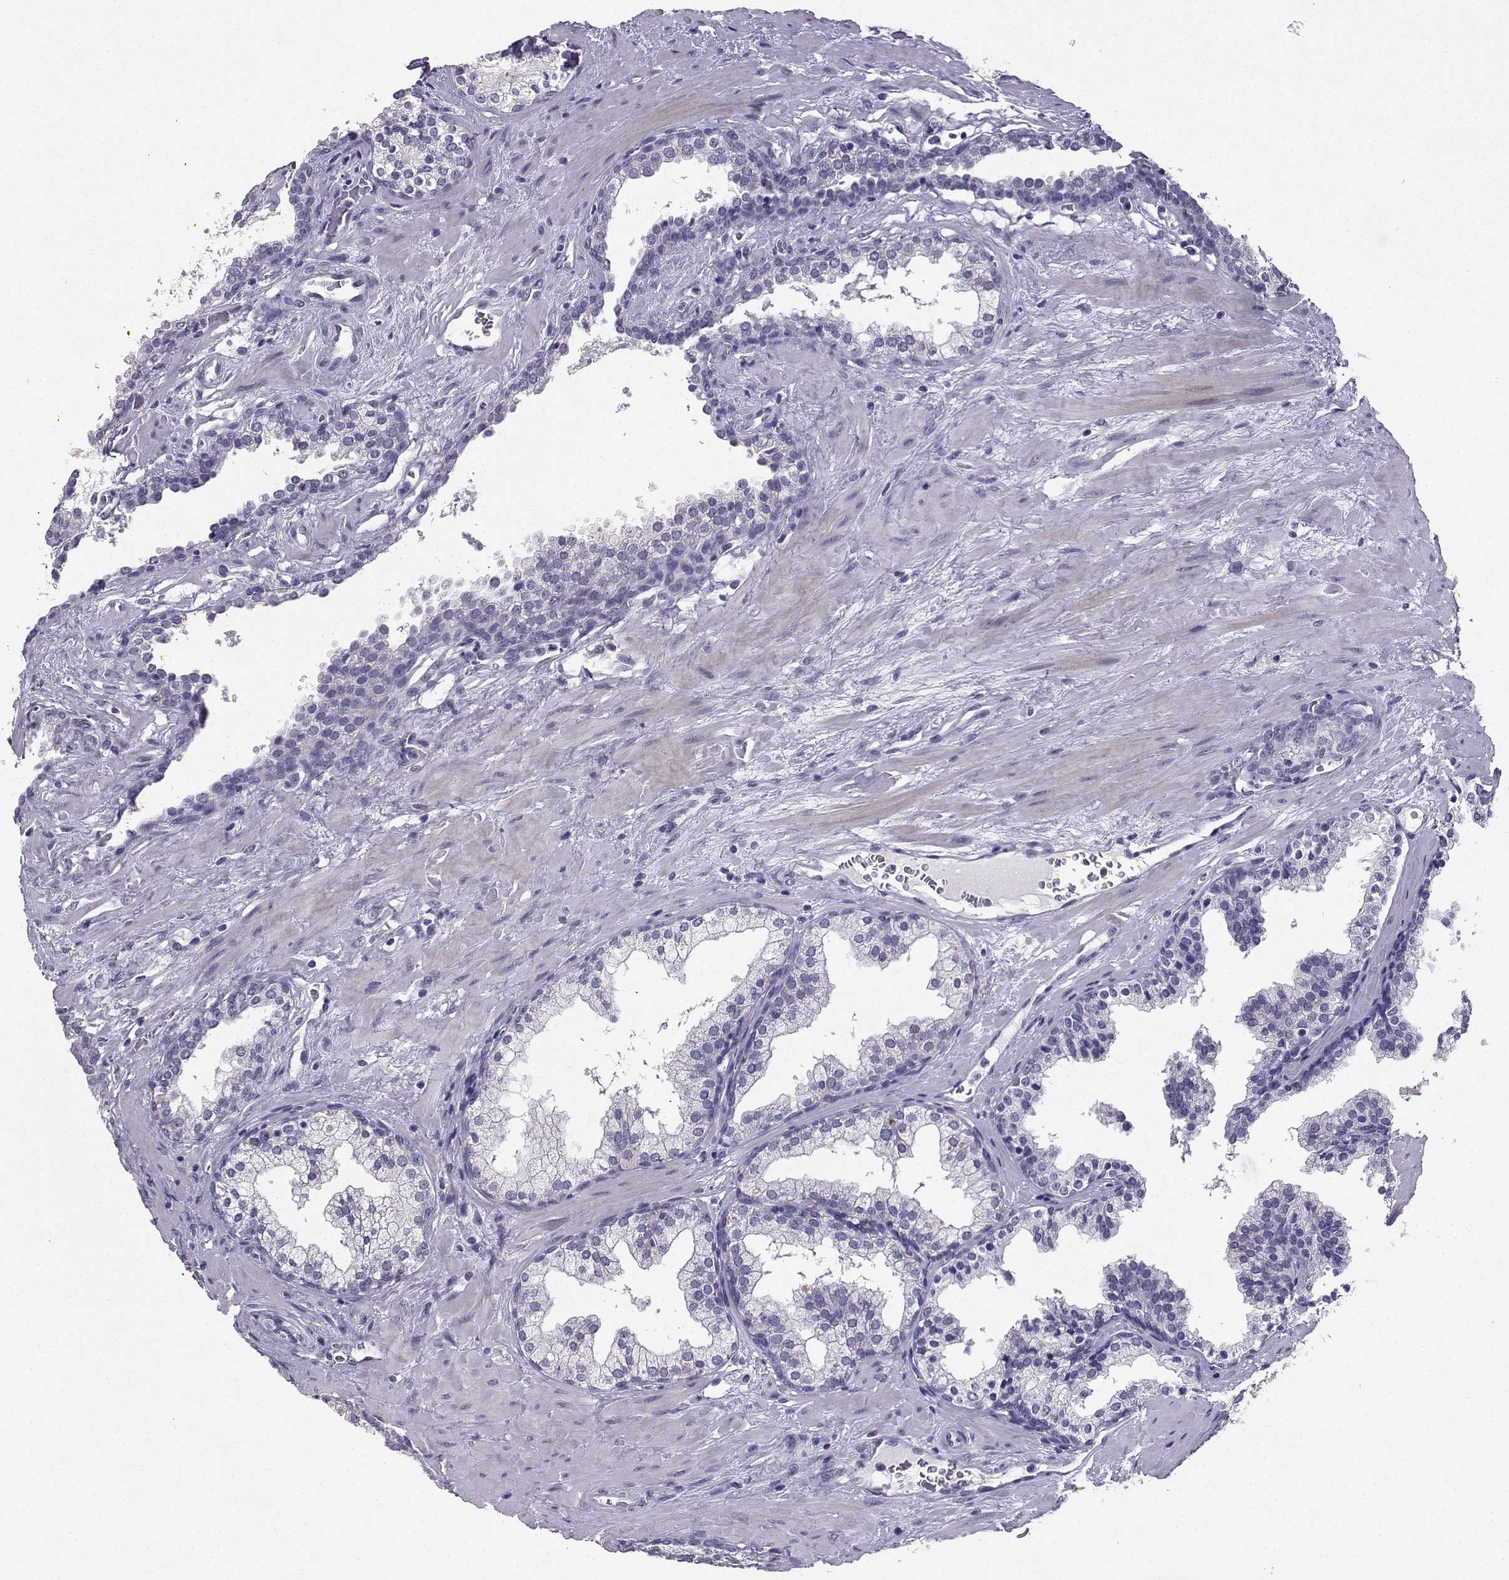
{"staining": {"intensity": "negative", "quantity": "none", "location": "none"}, "tissue": "prostate cancer", "cell_type": "Tumor cells", "image_type": "cancer", "snomed": [{"axis": "morphology", "description": "Adenocarcinoma, NOS"}, {"axis": "topography", "description": "Prostate"}], "caption": "Immunohistochemistry (IHC) of human prostate cancer shows no positivity in tumor cells.", "gene": "TBR1", "patient": {"sex": "male", "age": 66}}